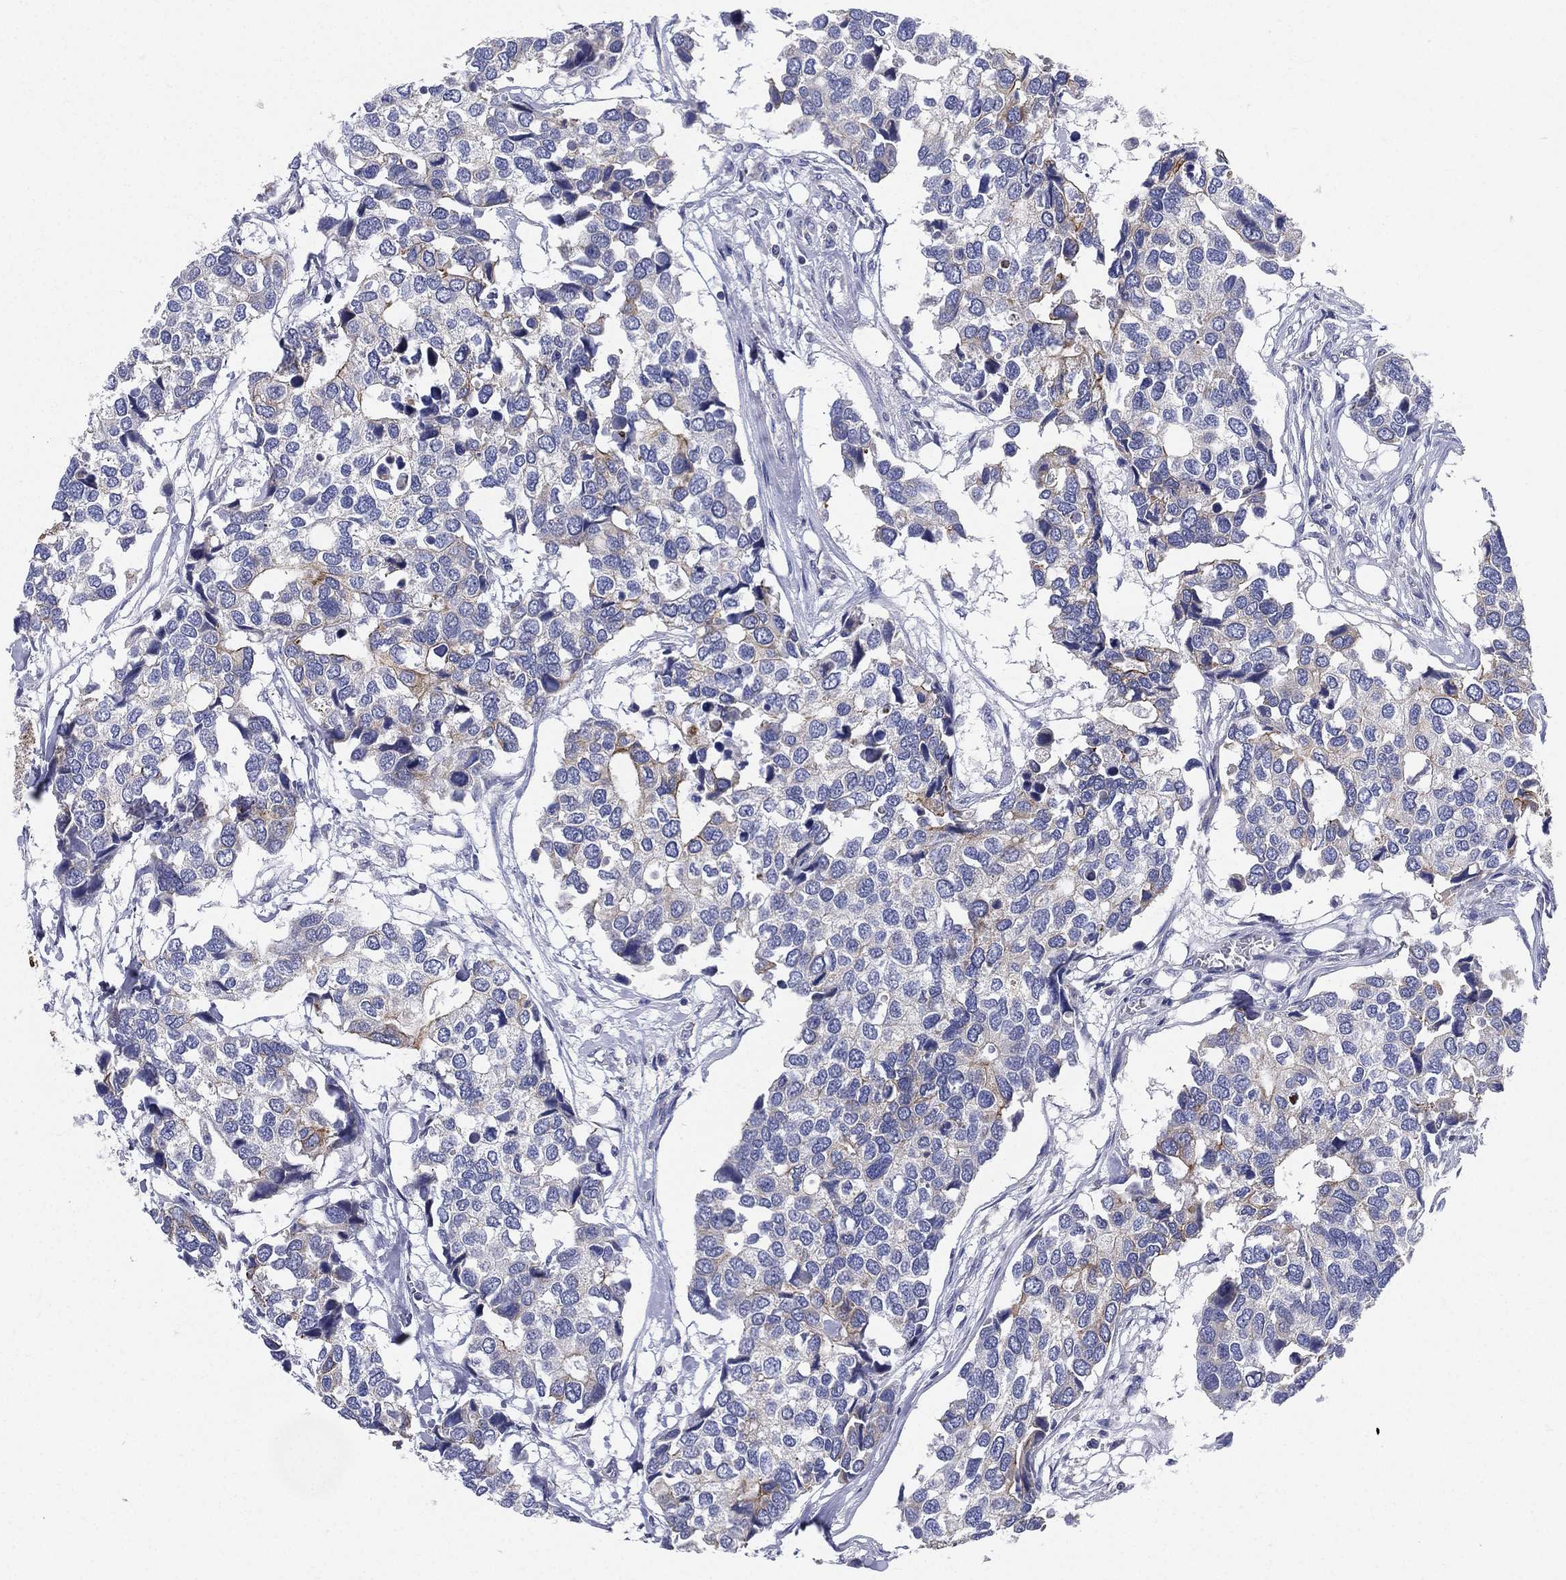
{"staining": {"intensity": "weak", "quantity": "<25%", "location": "cytoplasmic/membranous"}, "tissue": "breast cancer", "cell_type": "Tumor cells", "image_type": "cancer", "snomed": [{"axis": "morphology", "description": "Duct carcinoma"}, {"axis": "topography", "description": "Breast"}], "caption": "Breast cancer stained for a protein using immunohistochemistry (IHC) exhibits no staining tumor cells.", "gene": "PWWP3A", "patient": {"sex": "female", "age": 83}}